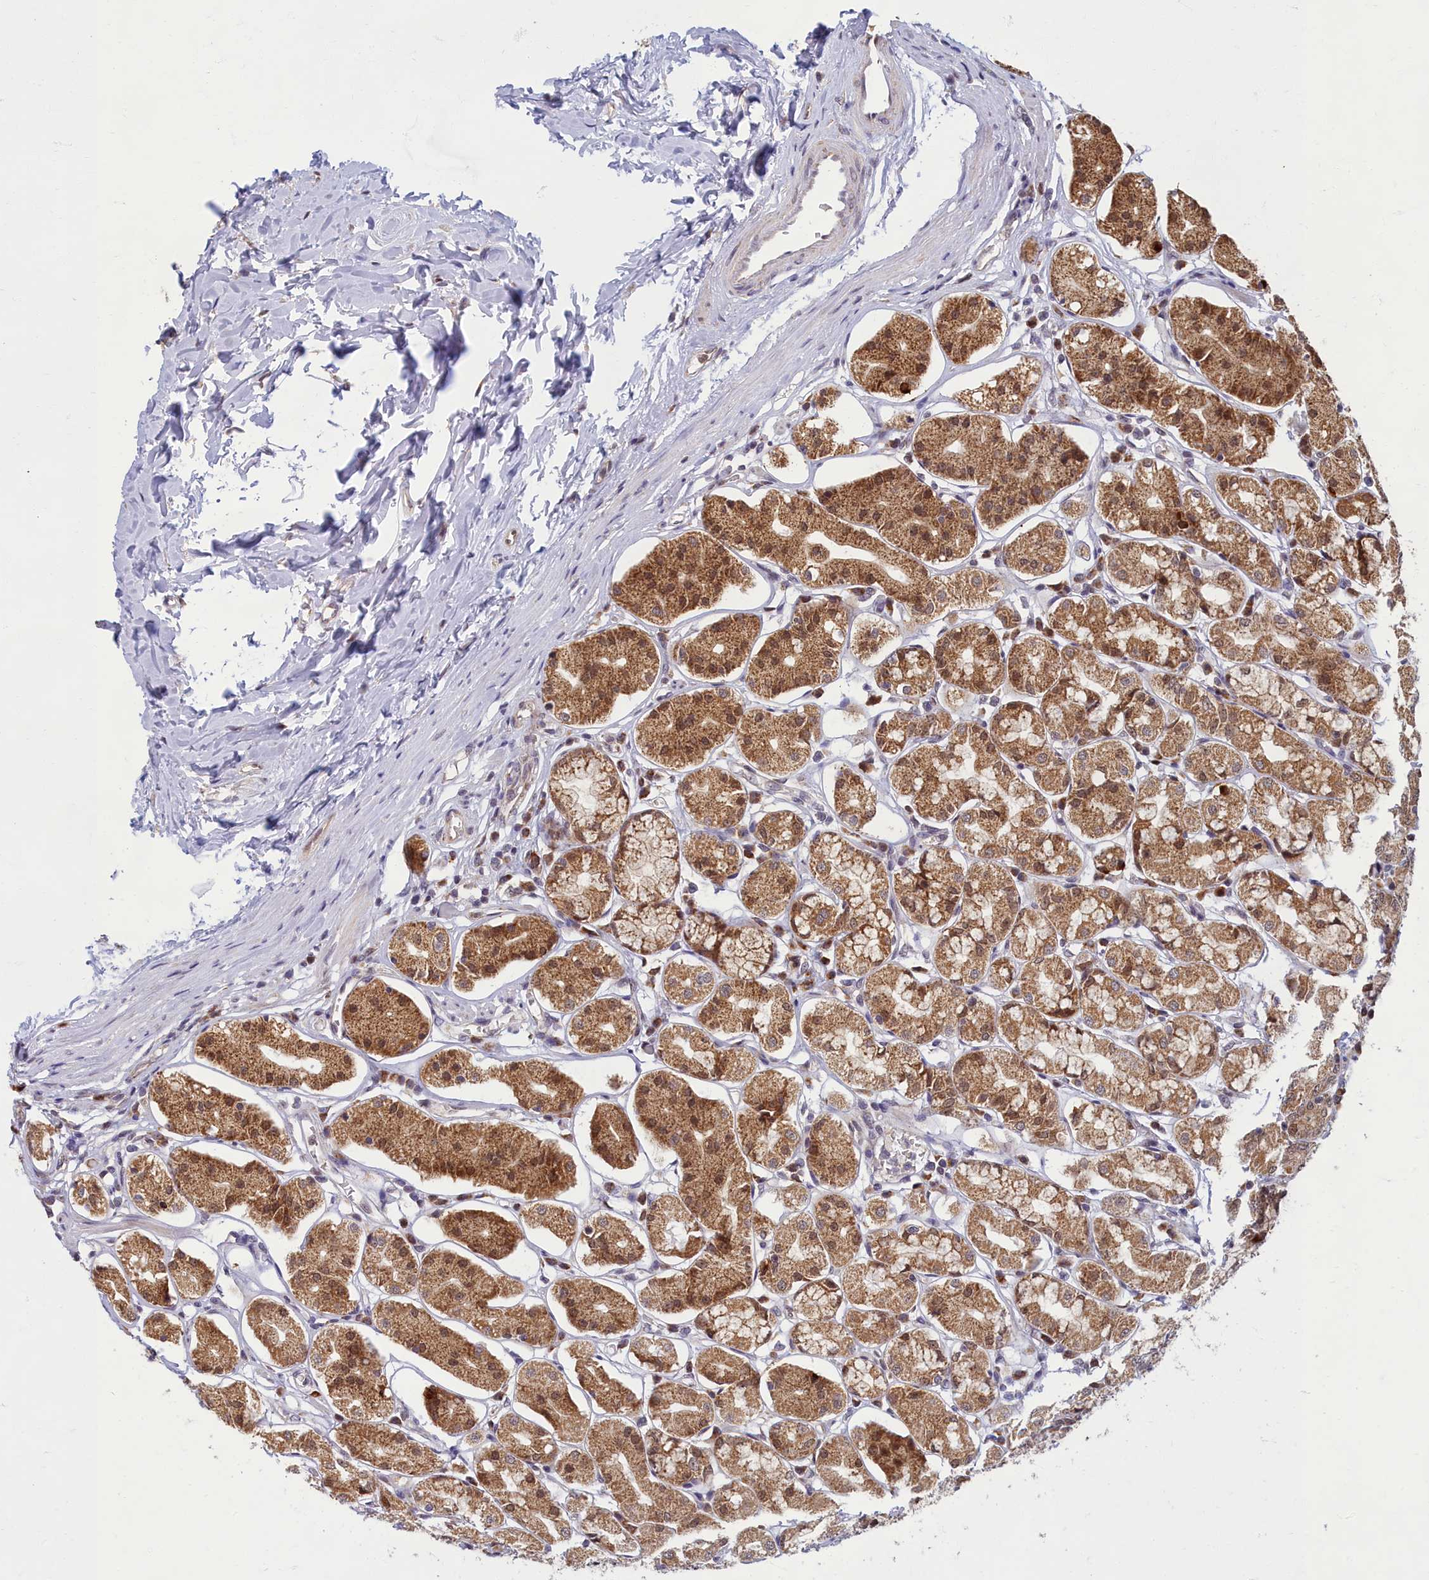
{"staining": {"intensity": "moderate", "quantity": ">75%", "location": "cytoplasmic/membranous,nuclear"}, "tissue": "stomach", "cell_type": "Glandular cells", "image_type": "normal", "snomed": [{"axis": "morphology", "description": "Normal tissue, NOS"}, {"axis": "topography", "description": "Stomach, lower"}], "caption": "IHC histopathology image of unremarkable human stomach stained for a protein (brown), which reveals medium levels of moderate cytoplasmic/membranous,nuclear positivity in approximately >75% of glandular cells.", "gene": "EARS2", "patient": {"sex": "female", "age": 56}}